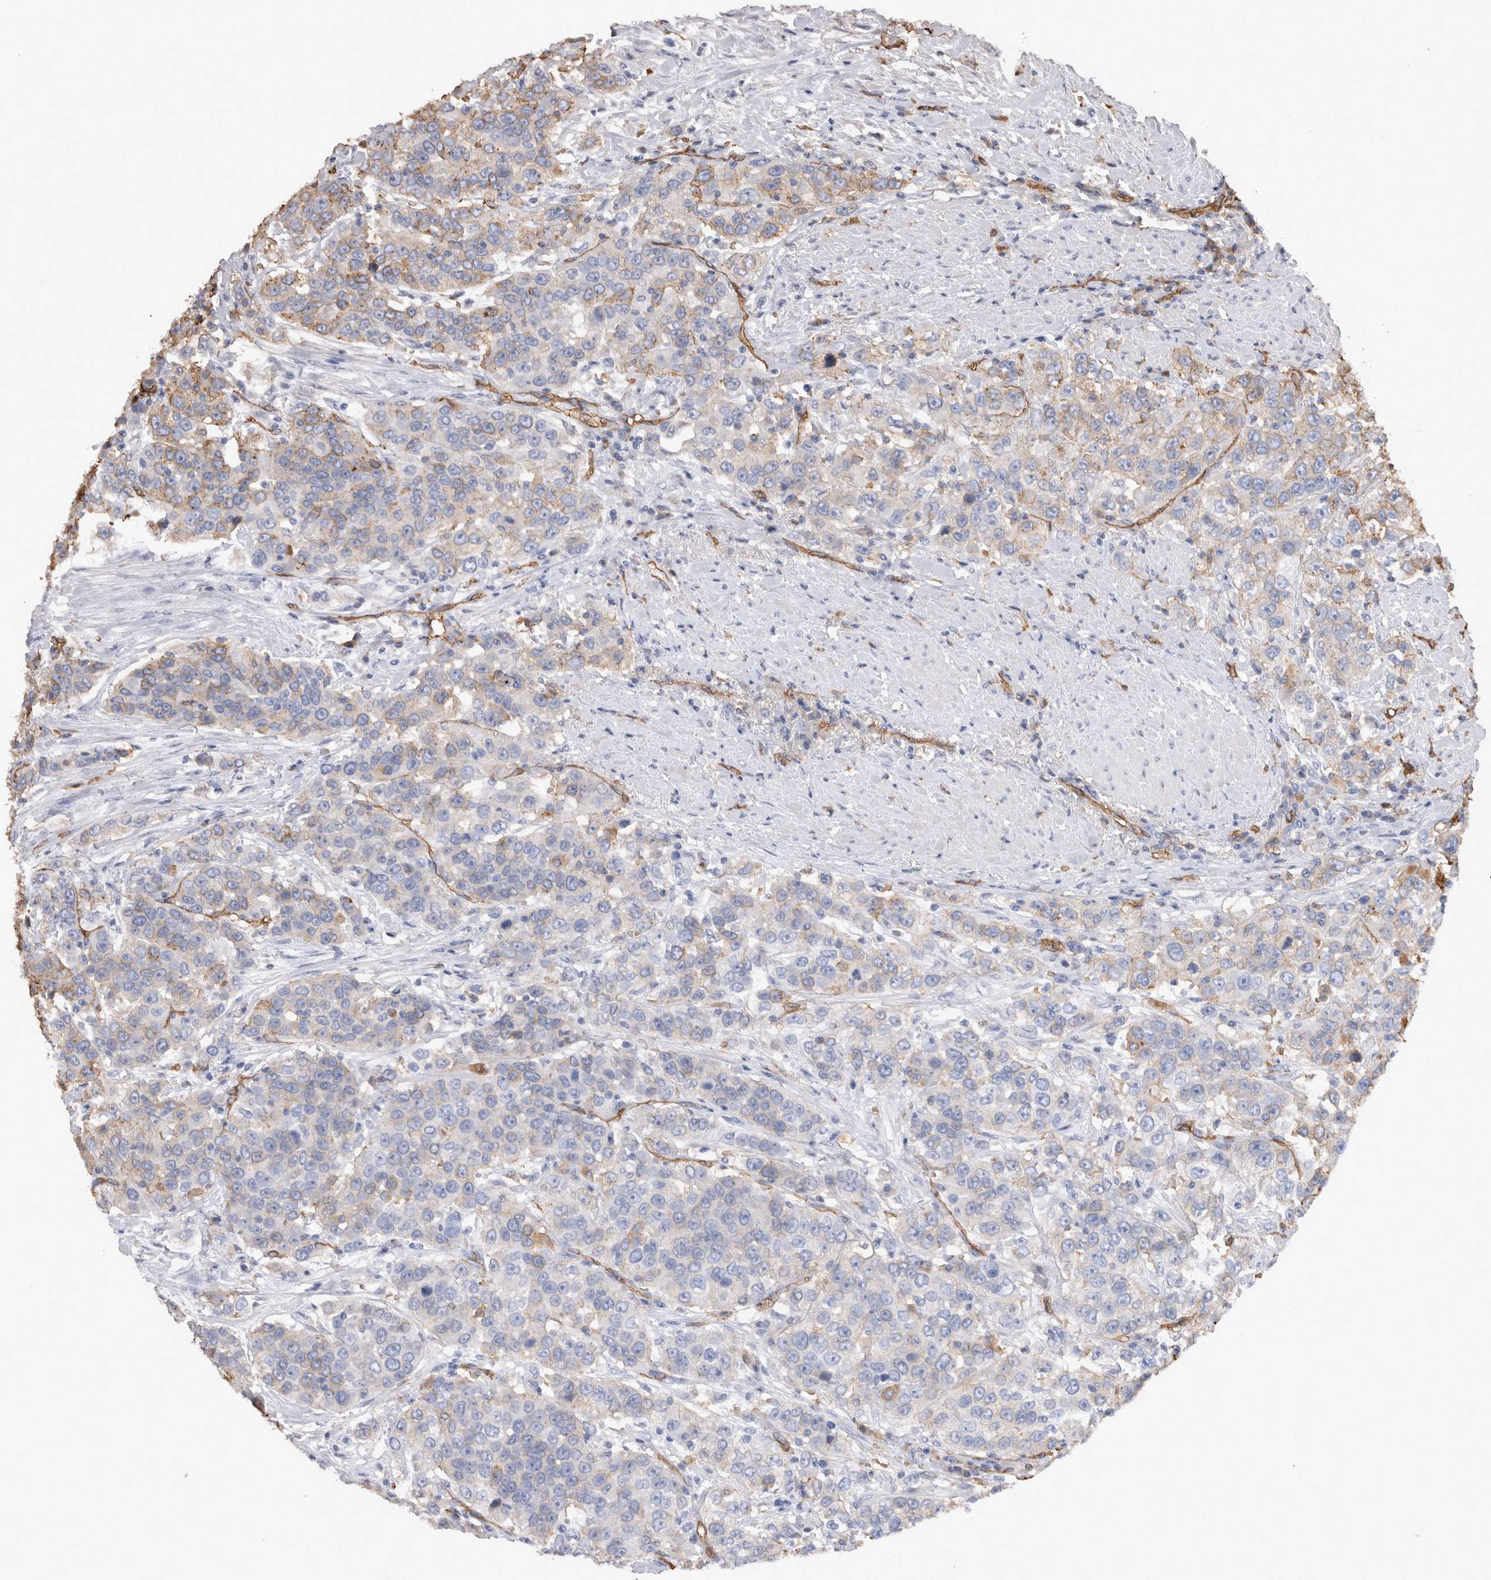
{"staining": {"intensity": "weak", "quantity": "<25%", "location": "cytoplasmic/membranous"}, "tissue": "urothelial cancer", "cell_type": "Tumor cells", "image_type": "cancer", "snomed": [{"axis": "morphology", "description": "Urothelial carcinoma, High grade"}, {"axis": "topography", "description": "Urinary bladder"}], "caption": "There is no significant positivity in tumor cells of high-grade urothelial carcinoma.", "gene": "IL17RC", "patient": {"sex": "female", "age": 80}}